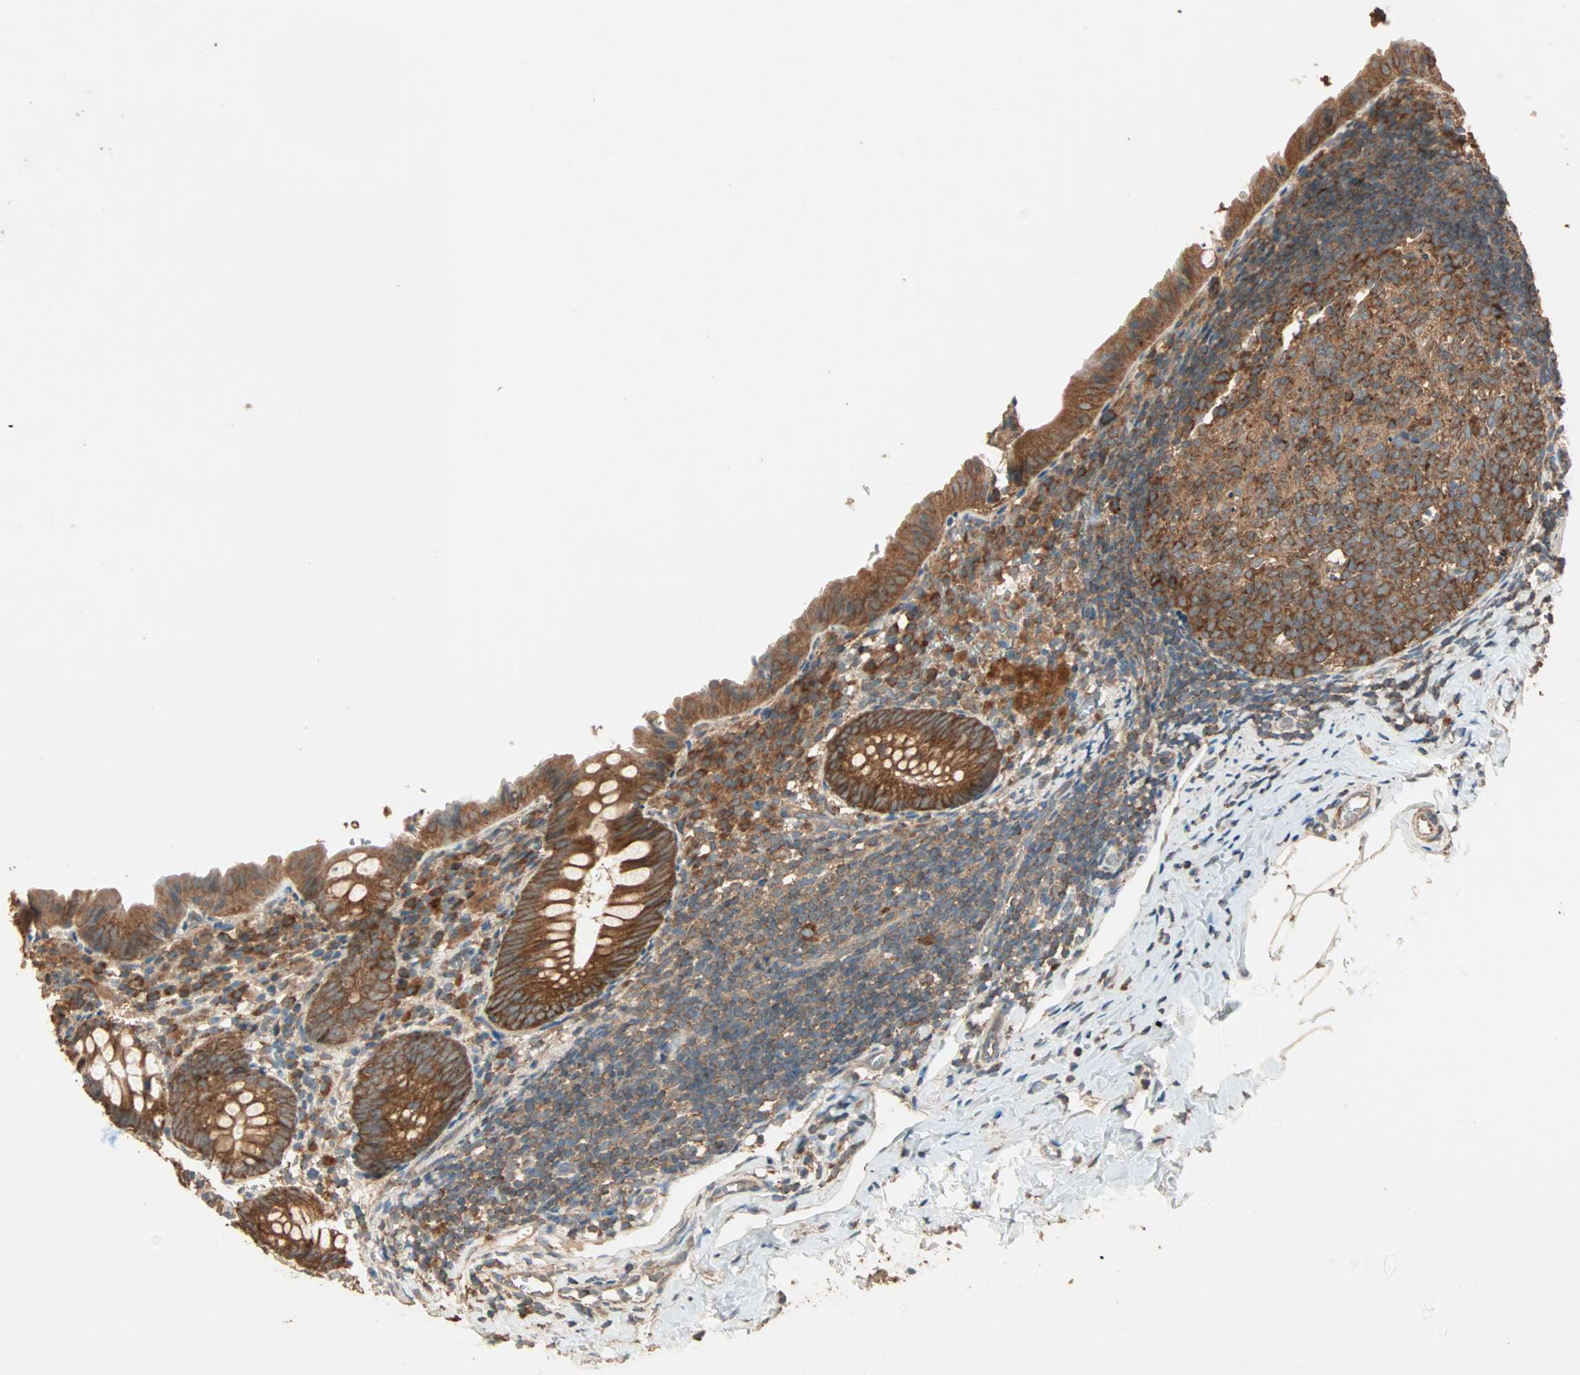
{"staining": {"intensity": "strong", "quantity": ">75%", "location": "cytoplasmic/membranous"}, "tissue": "appendix", "cell_type": "Glandular cells", "image_type": "normal", "snomed": [{"axis": "morphology", "description": "Normal tissue, NOS"}, {"axis": "topography", "description": "Appendix"}], "caption": "Immunohistochemistry (DAB (3,3'-diaminobenzidine)) staining of benign appendix shows strong cytoplasmic/membranous protein positivity in approximately >75% of glandular cells.", "gene": "EIF4G2", "patient": {"sex": "female", "age": 10}}